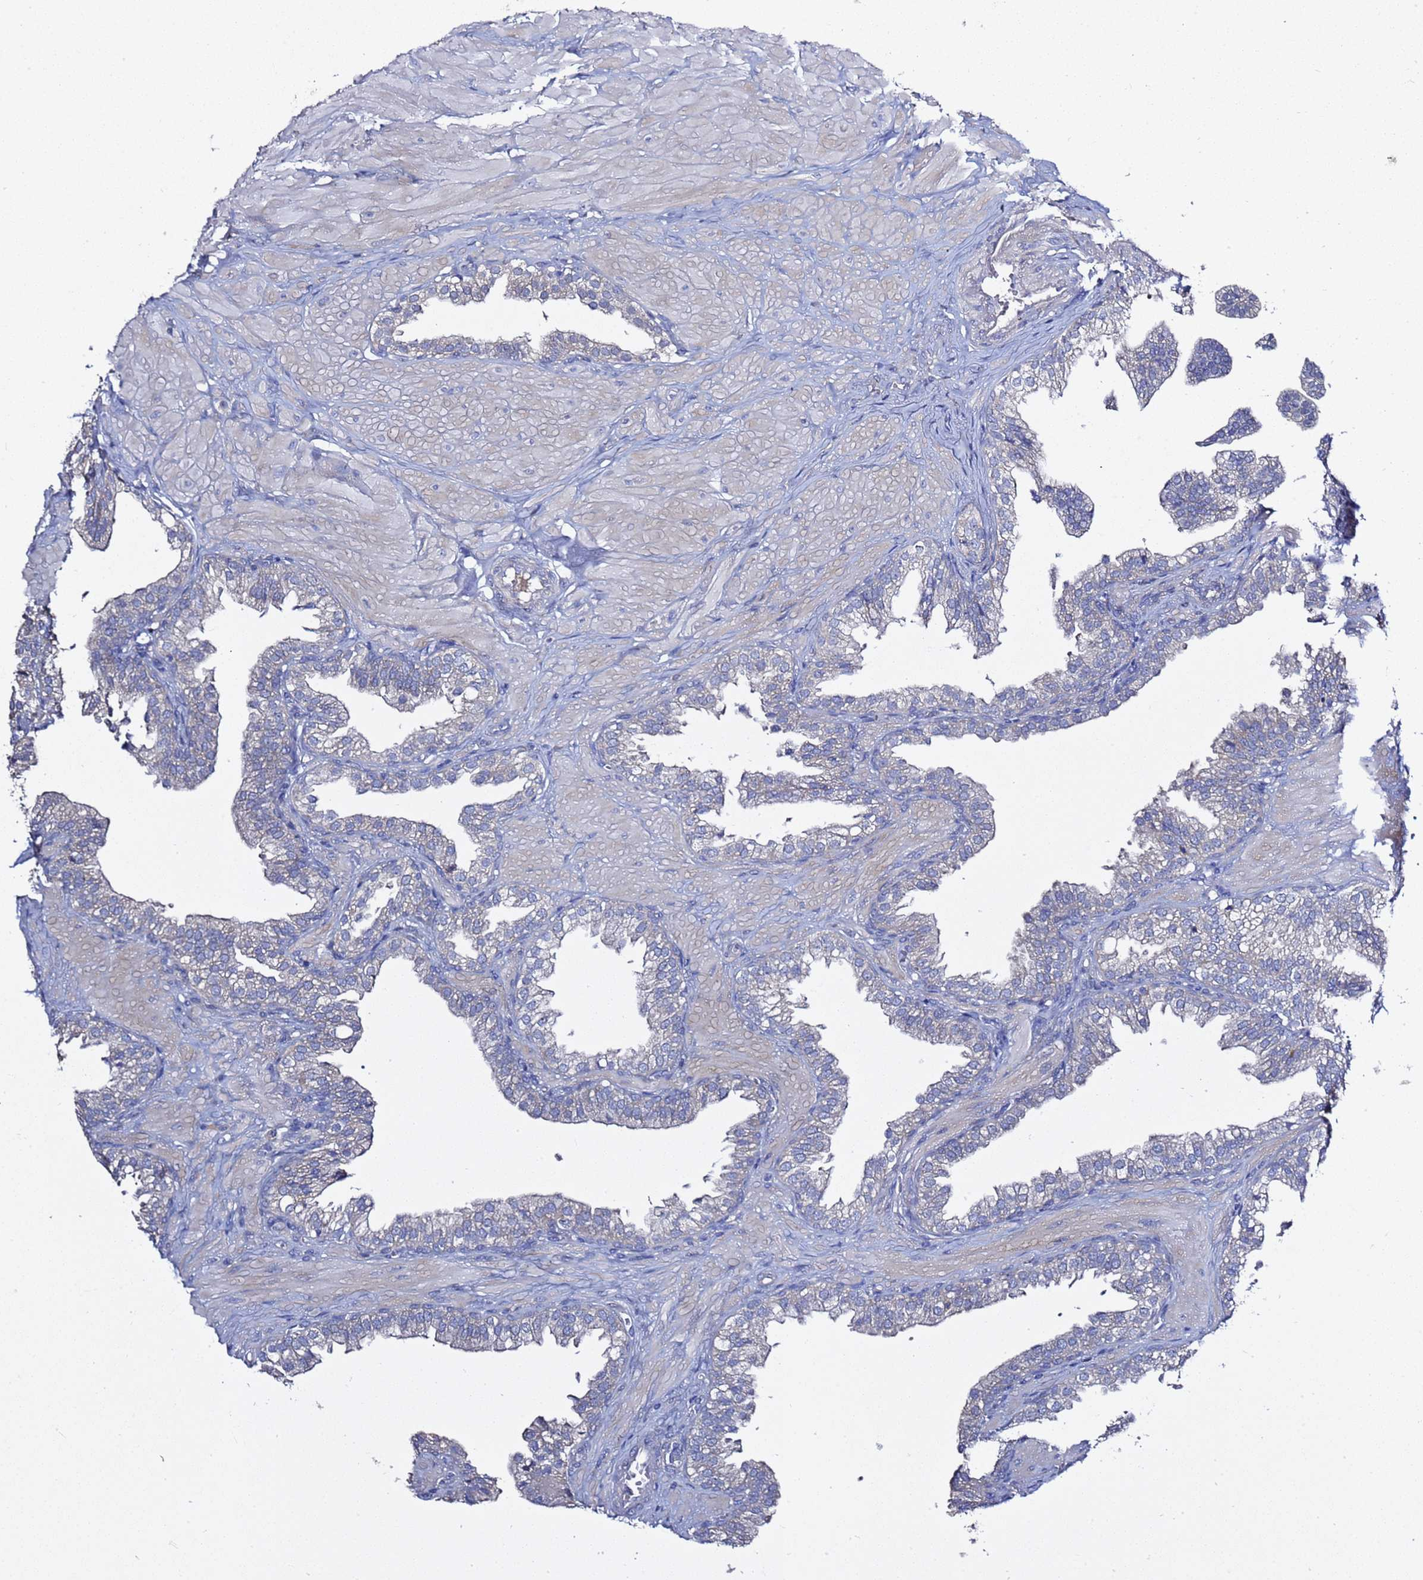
{"staining": {"intensity": "negative", "quantity": "none", "location": "none"}, "tissue": "prostate", "cell_type": "Glandular cells", "image_type": "normal", "snomed": [{"axis": "morphology", "description": "Normal tissue, NOS"}, {"axis": "topography", "description": "Prostate"}, {"axis": "topography", "description": "Peripheral nerve tissue"}], "caption": "A micrograph of prostate stained for a protein demonstrates no brown staining in glandular cells.", "gene": "RABL2A", "patient": {"sex": "male", "age": 55}}